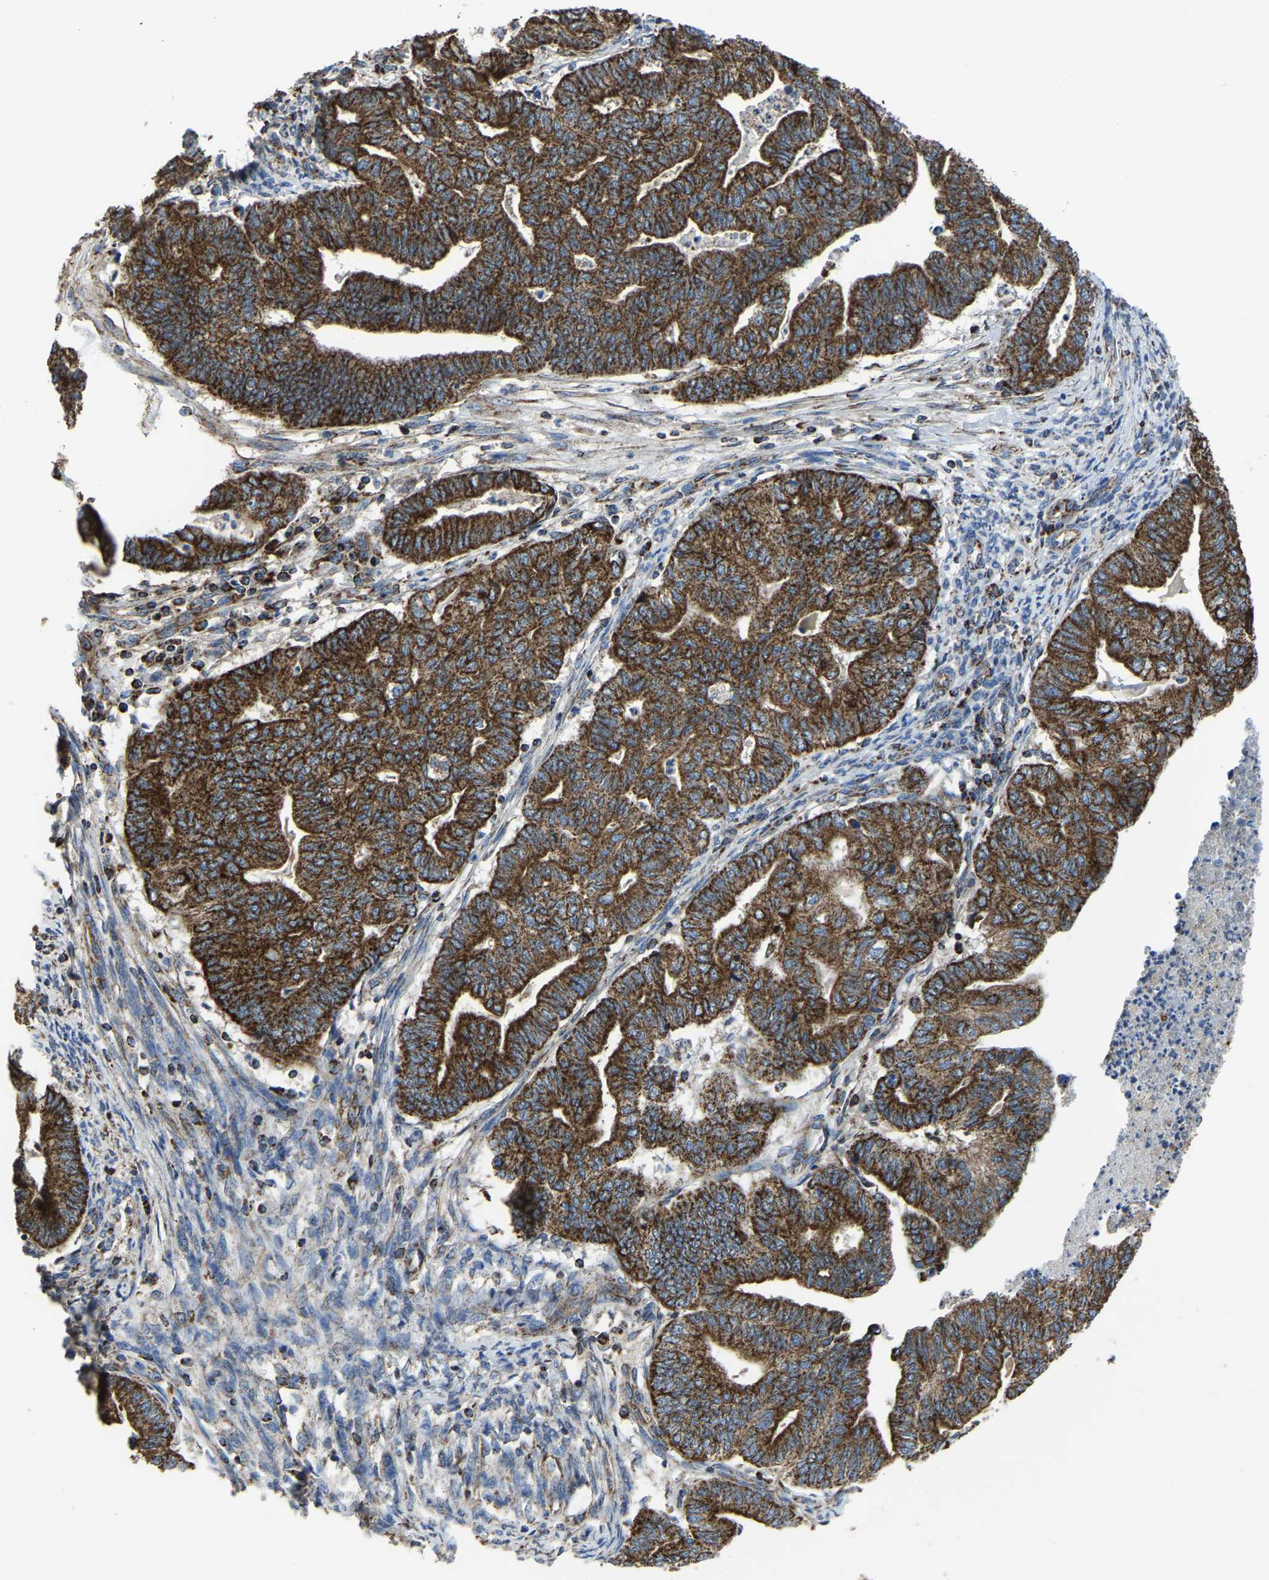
{"staining": {"intensity": "strong", "quantity": ">75%", "location": "cytoplasmic/membranous"}, "tissue": "endometrial cancer", "cell_type": "Tumor cells", "image_type": "cancer", "snomed": [{"axis": "morphology", "description": "Adenocarcinoma, NOS"}, {"axis": "topography", "description": "Endometrium"}], "caption": "Brown immunohistochemical staining in human endometrial cancer (adenocarcinoma) exhibits strong cytoplasmic/membranous expression in about >75% of tumor cells.", "gene": "ETFA", "patient": {"sex": "female", "age": 79}}